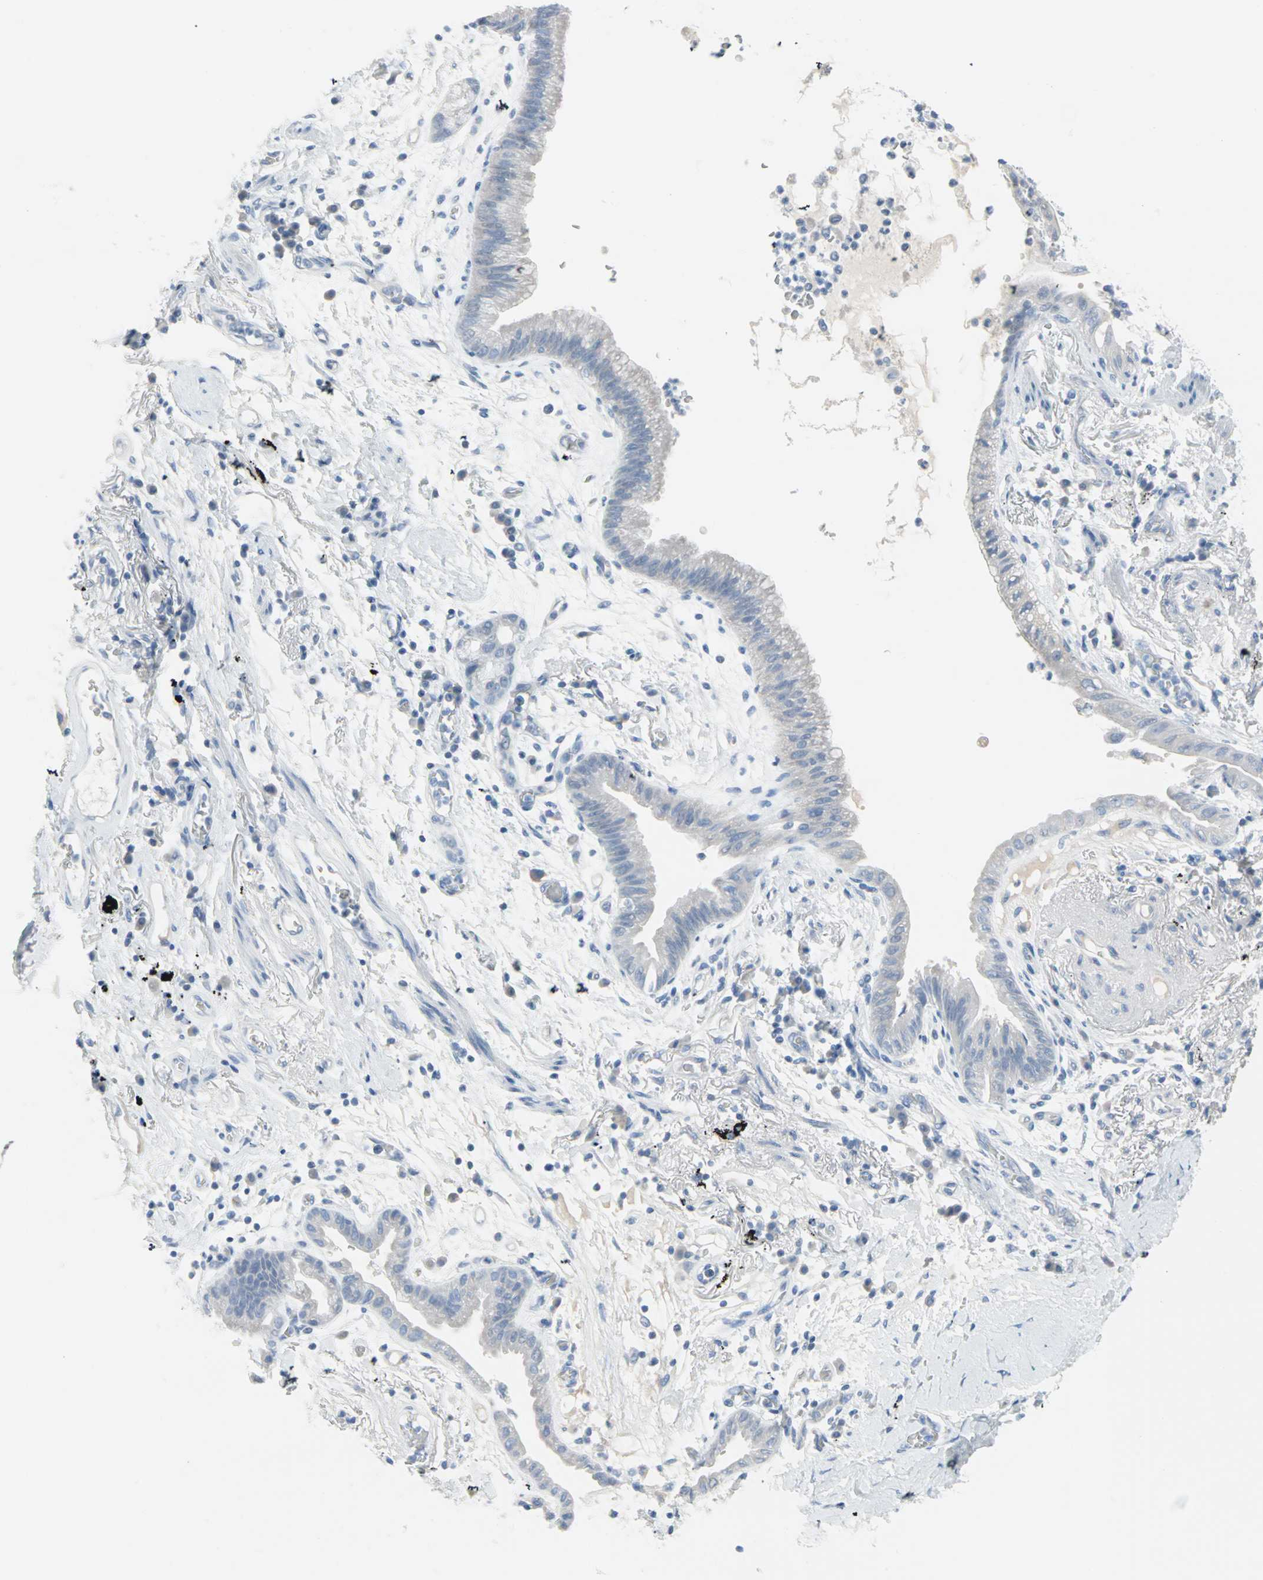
{"staining": {"intensity": "negative", "quantity": "none", "location": "none"}, "tissue": "lung cancer", "cell_type": "Tumor cells", "image_type": "cancer", "snomed": [{"axis": "morphology", "description": "Adenocarcinoma, NOS"}, {"axis": "topography", "description": "Lung"}], "caption": "This is an IHC image of human lung cancer. There is no positivity in tumor cells.", "gene": "STX1A", "patient": {"sex": "female", "age": 70}}